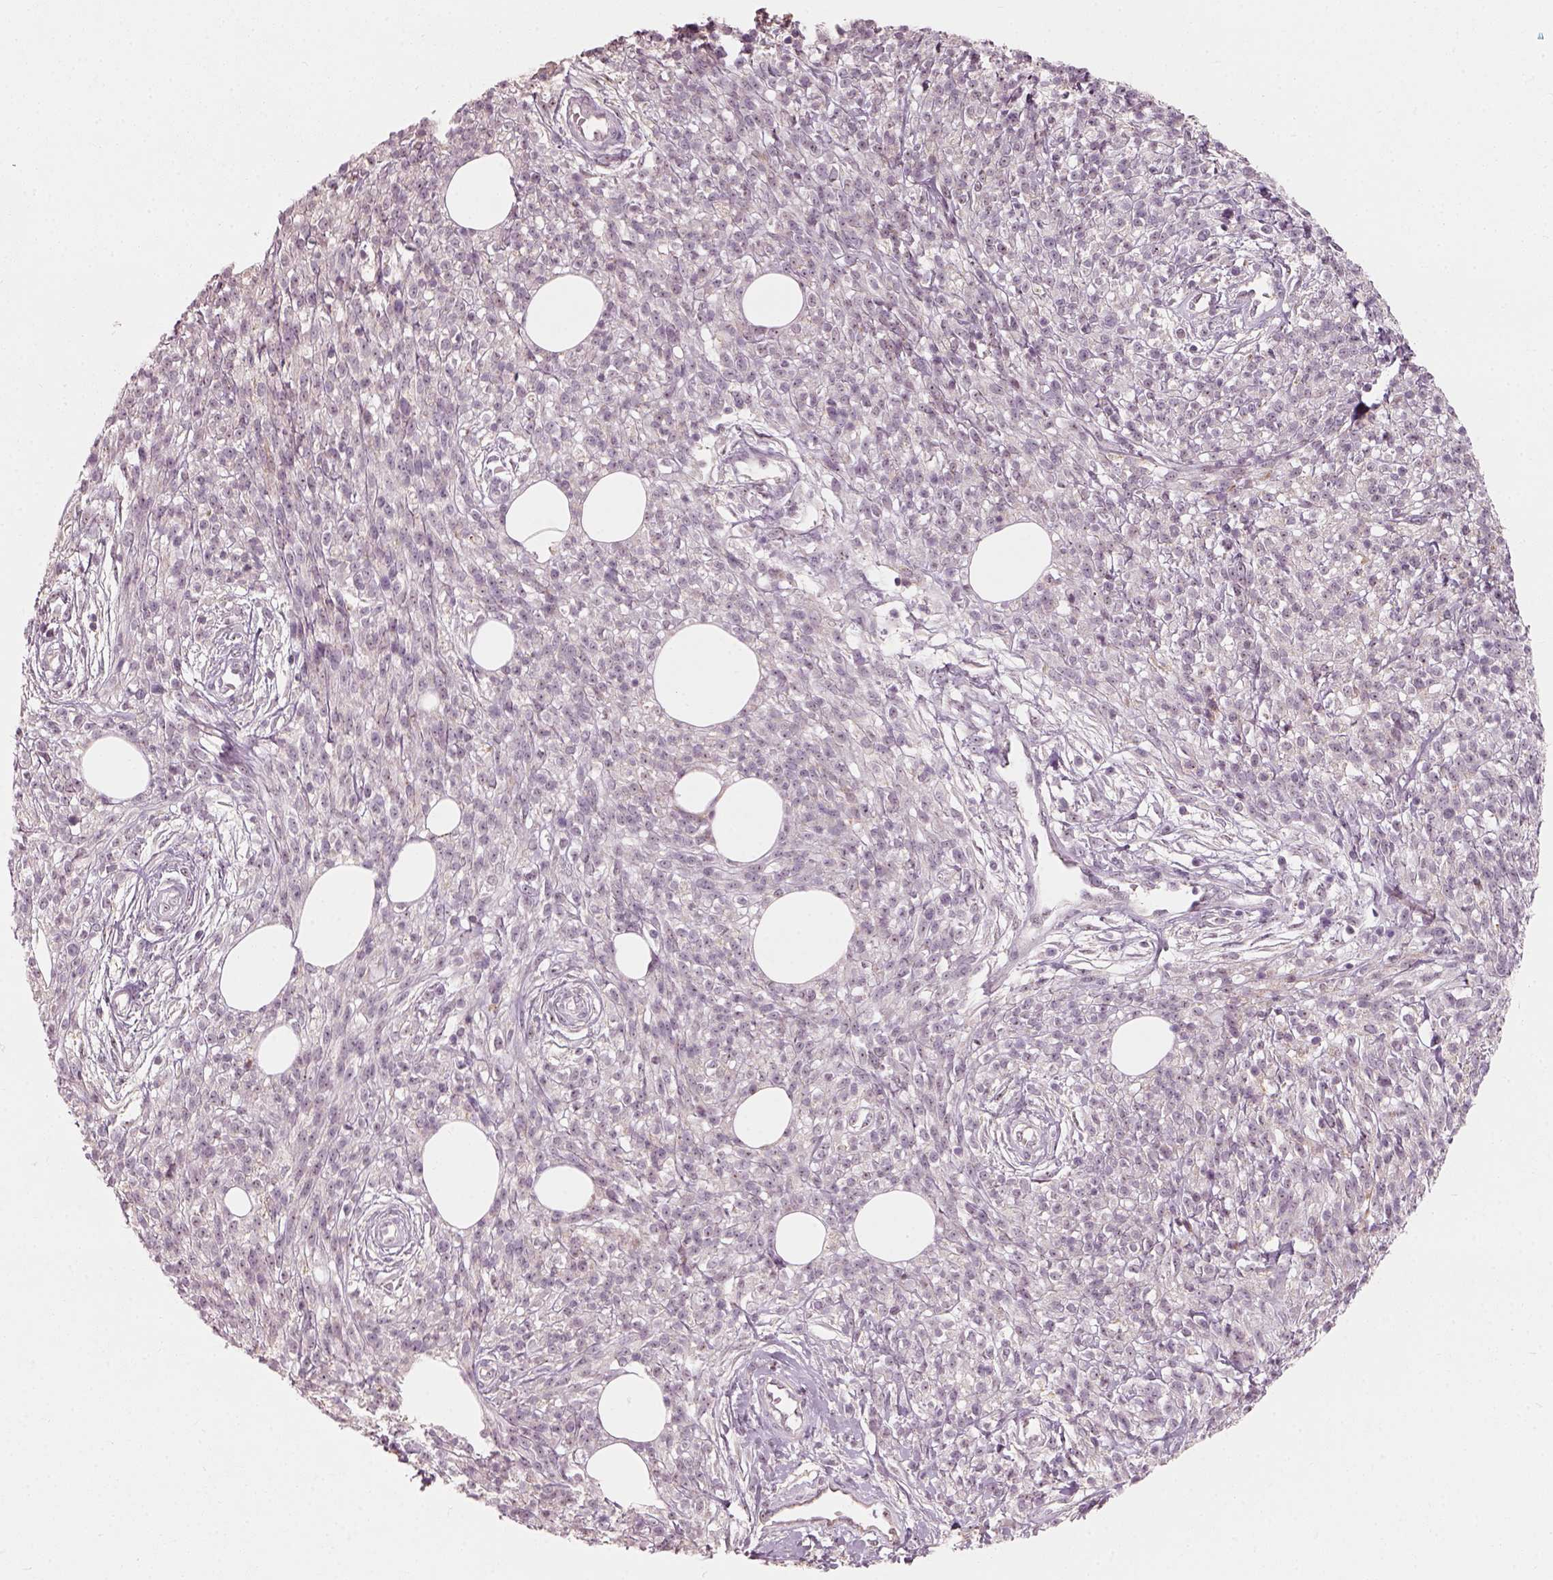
{"staining": {"intensity": "negative", "quantity": "none", "location": "none"}, "tissue": "melanoma", "cell_type": "Tumor cells", "image_type": "cancer", "snomed": [{"axis": "morphology", "description": "Malignant melanoma, NOS"}, {"axis": "topography", "description": "Skin"}, {"axis": "topography", "description": "Skin of trunk"}], "caption": "Tumor cells are negative for brown protein staining in malignant melanoma.", "gene": "CDS1", "patient": {"sex": "male", "age": 74}}